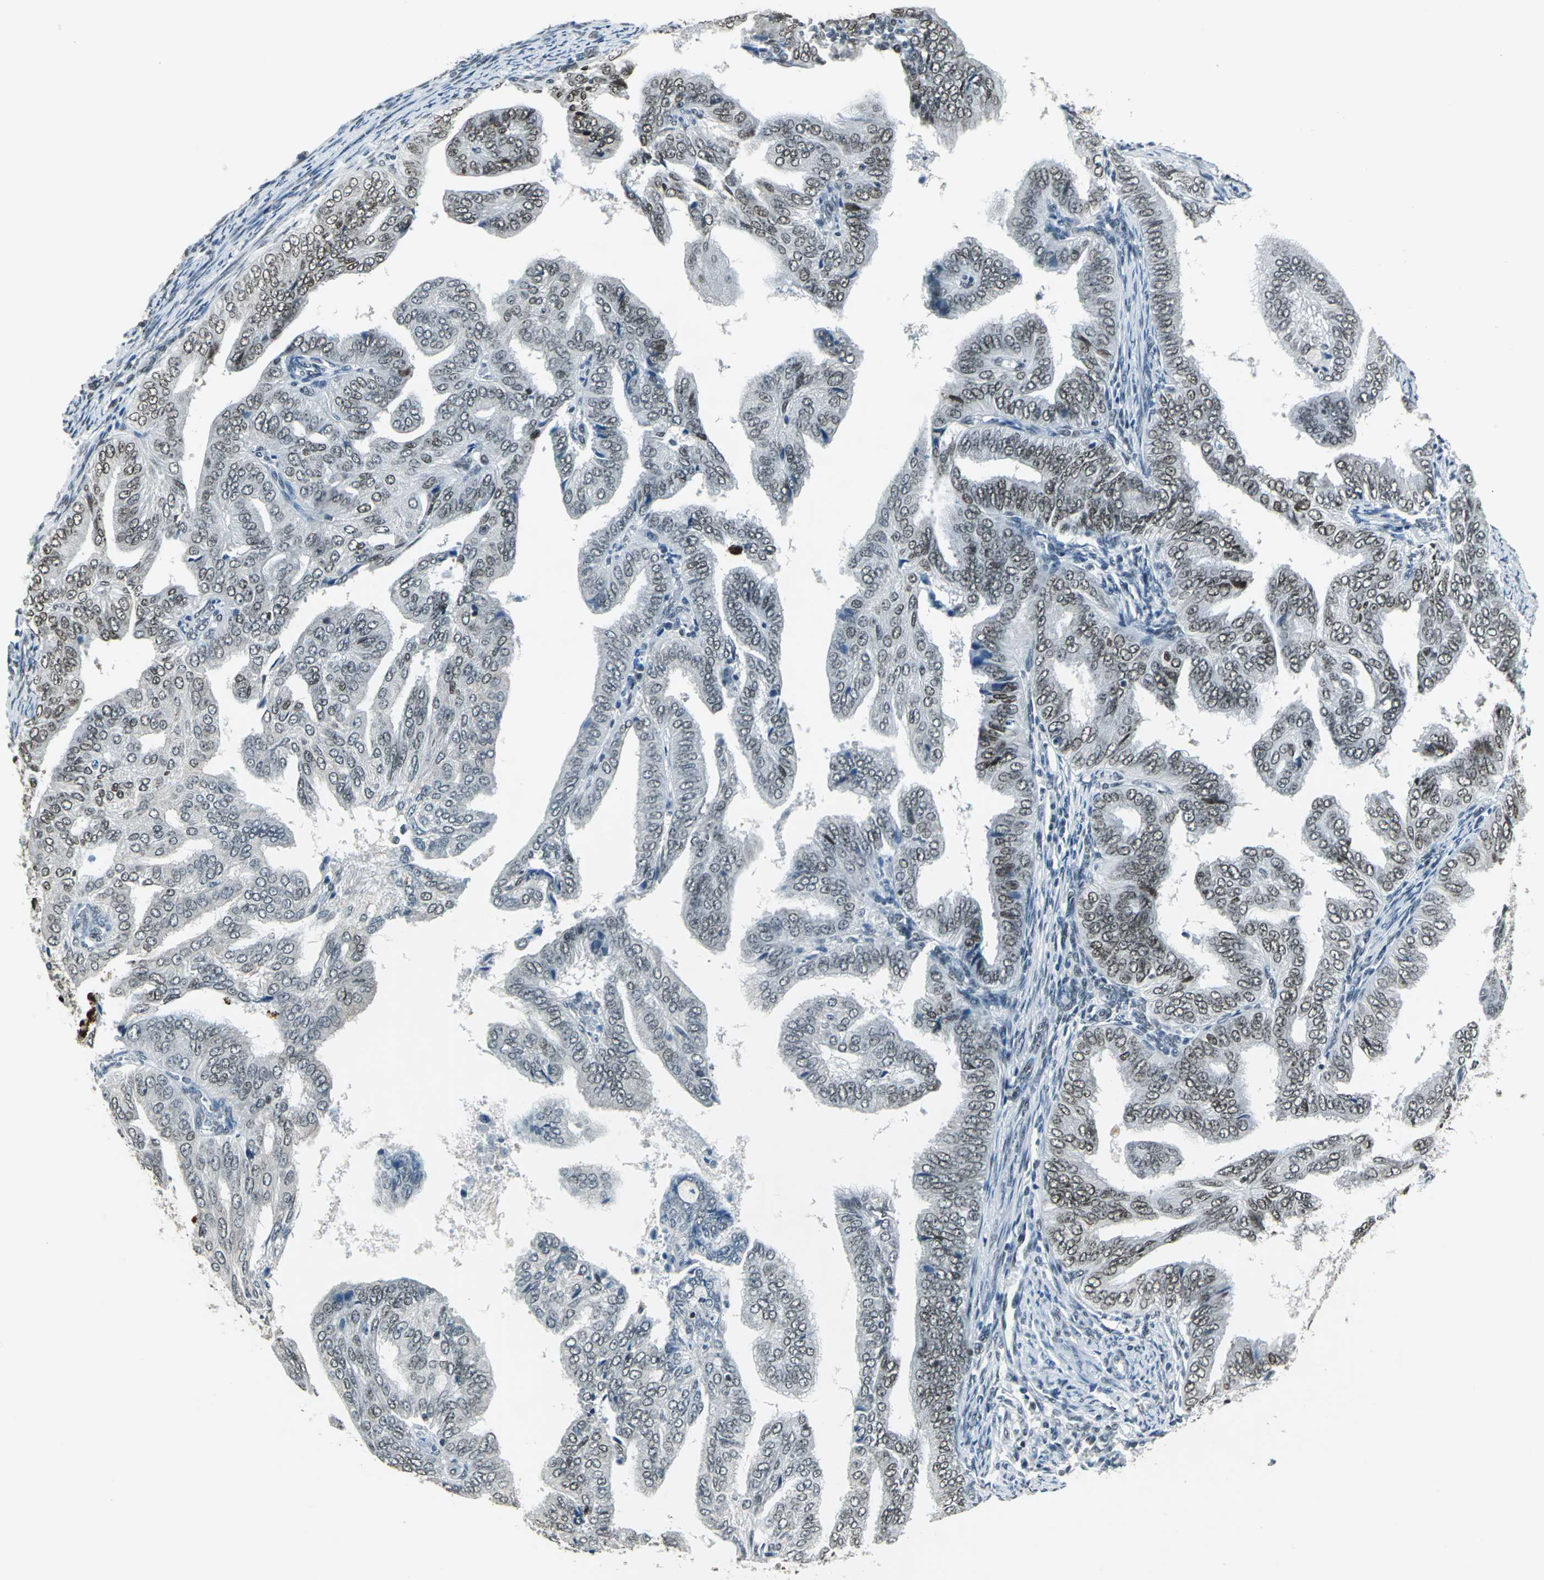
{"staining": {"intensity": "strong", "quantity": ">75%", "location": "nuclear"}, "tissue": "endometrial cancer", "cell_type": "Tumor cells", "image_type": "cancer", "snomed": [{"axis": "morphology", "description": "Adenocarcinoma, NOS"}, {"axis": "topography", "description": "Endometrium"}], "caption": "Strong nuclear positivity is identified in approximately >75% of tumor cells in endometrial cancer (adenocarcinoma). The staining was performed using DAB (3,3'-diaminobenzidine) to visualize the protein expression in brown, while the nuclei were stained in blue with hematoxylin (Magnification: 20x).", "gene": "ADNP", "patient": {"sex": "female", "age": 58}}